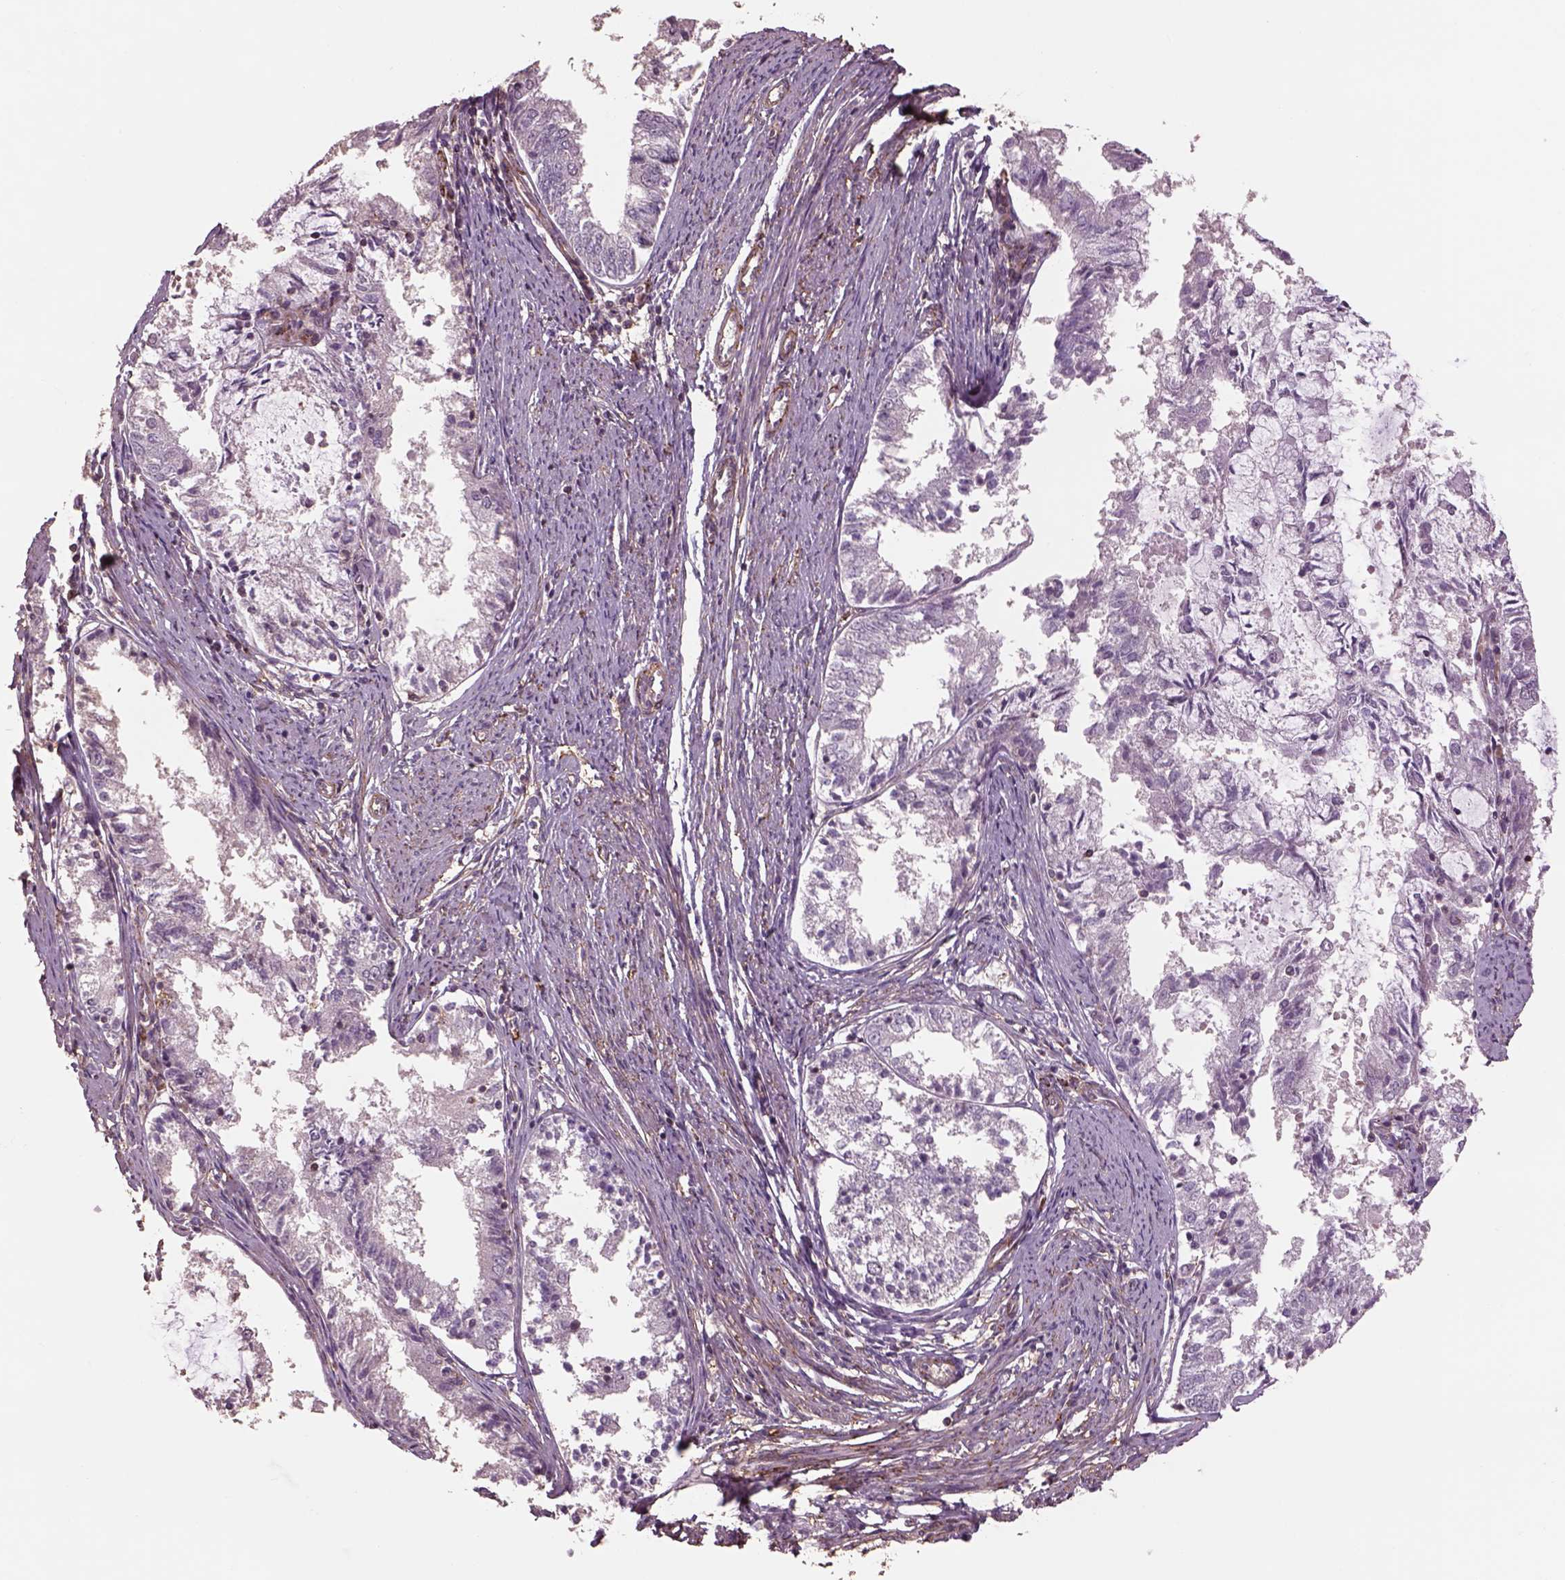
{"staining": {"intensity": "negative", "quantity": "none", "location": "none"}, "tissue": "endometrial cancer", "cell_type": "Tumor cells", "image_type": "cancer", "snomed": [{"axis": "morphology", "description": "Adenocarcinoma, NOS"}, {"axis": "topography", "description": "Endometrium"}], "caption": "Immunohistochemical staining of endometrial adenocarcinoma exhibits no significant staining in tumor cells. (DAB (3,3'-diaminobenzidine) immunohistochemistry with hematoxylin counter stain).", "gene": "LIN7A", "patient": {"sex": "female", "age": 57}}